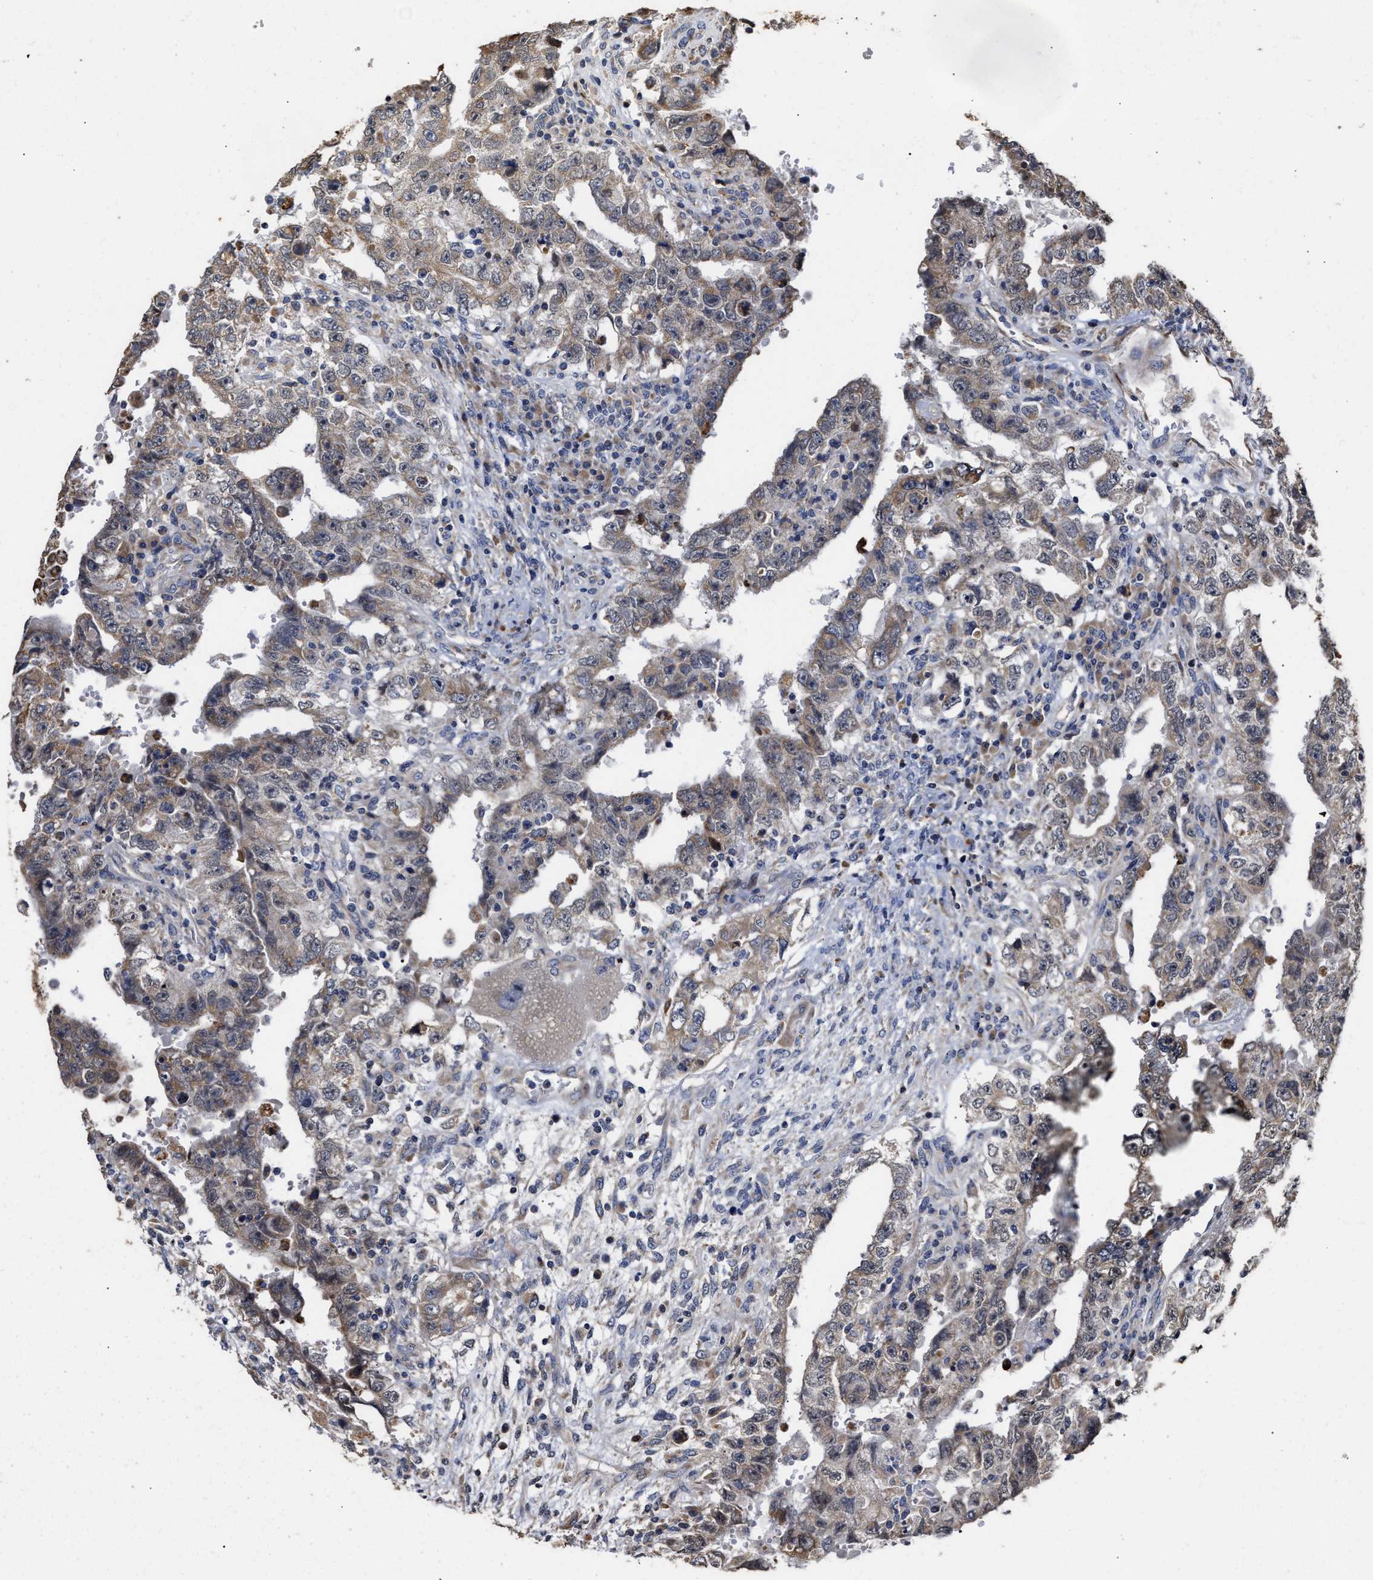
{"staining": {"intensity": "weak", "quantity": ">75%", "location": "cytoplasmic/membranous"}, "tissue": "testis cancer", "cell_type": "Tumor cells", "image_type": "cancer", "snomed": [{"axis": "morphology", "description": "Carcinoma, Embryonal, NOS"}, {"axis": "topography", "description": "Testis"}], "caption": "Tumor cells show low levels of weak cytoplasmic/membranous positivity in approximately >75% of cells in embryonal carcinoma (testis).", "gene": "GOSR1", "patient": {"sex": "male", "age": 26}}